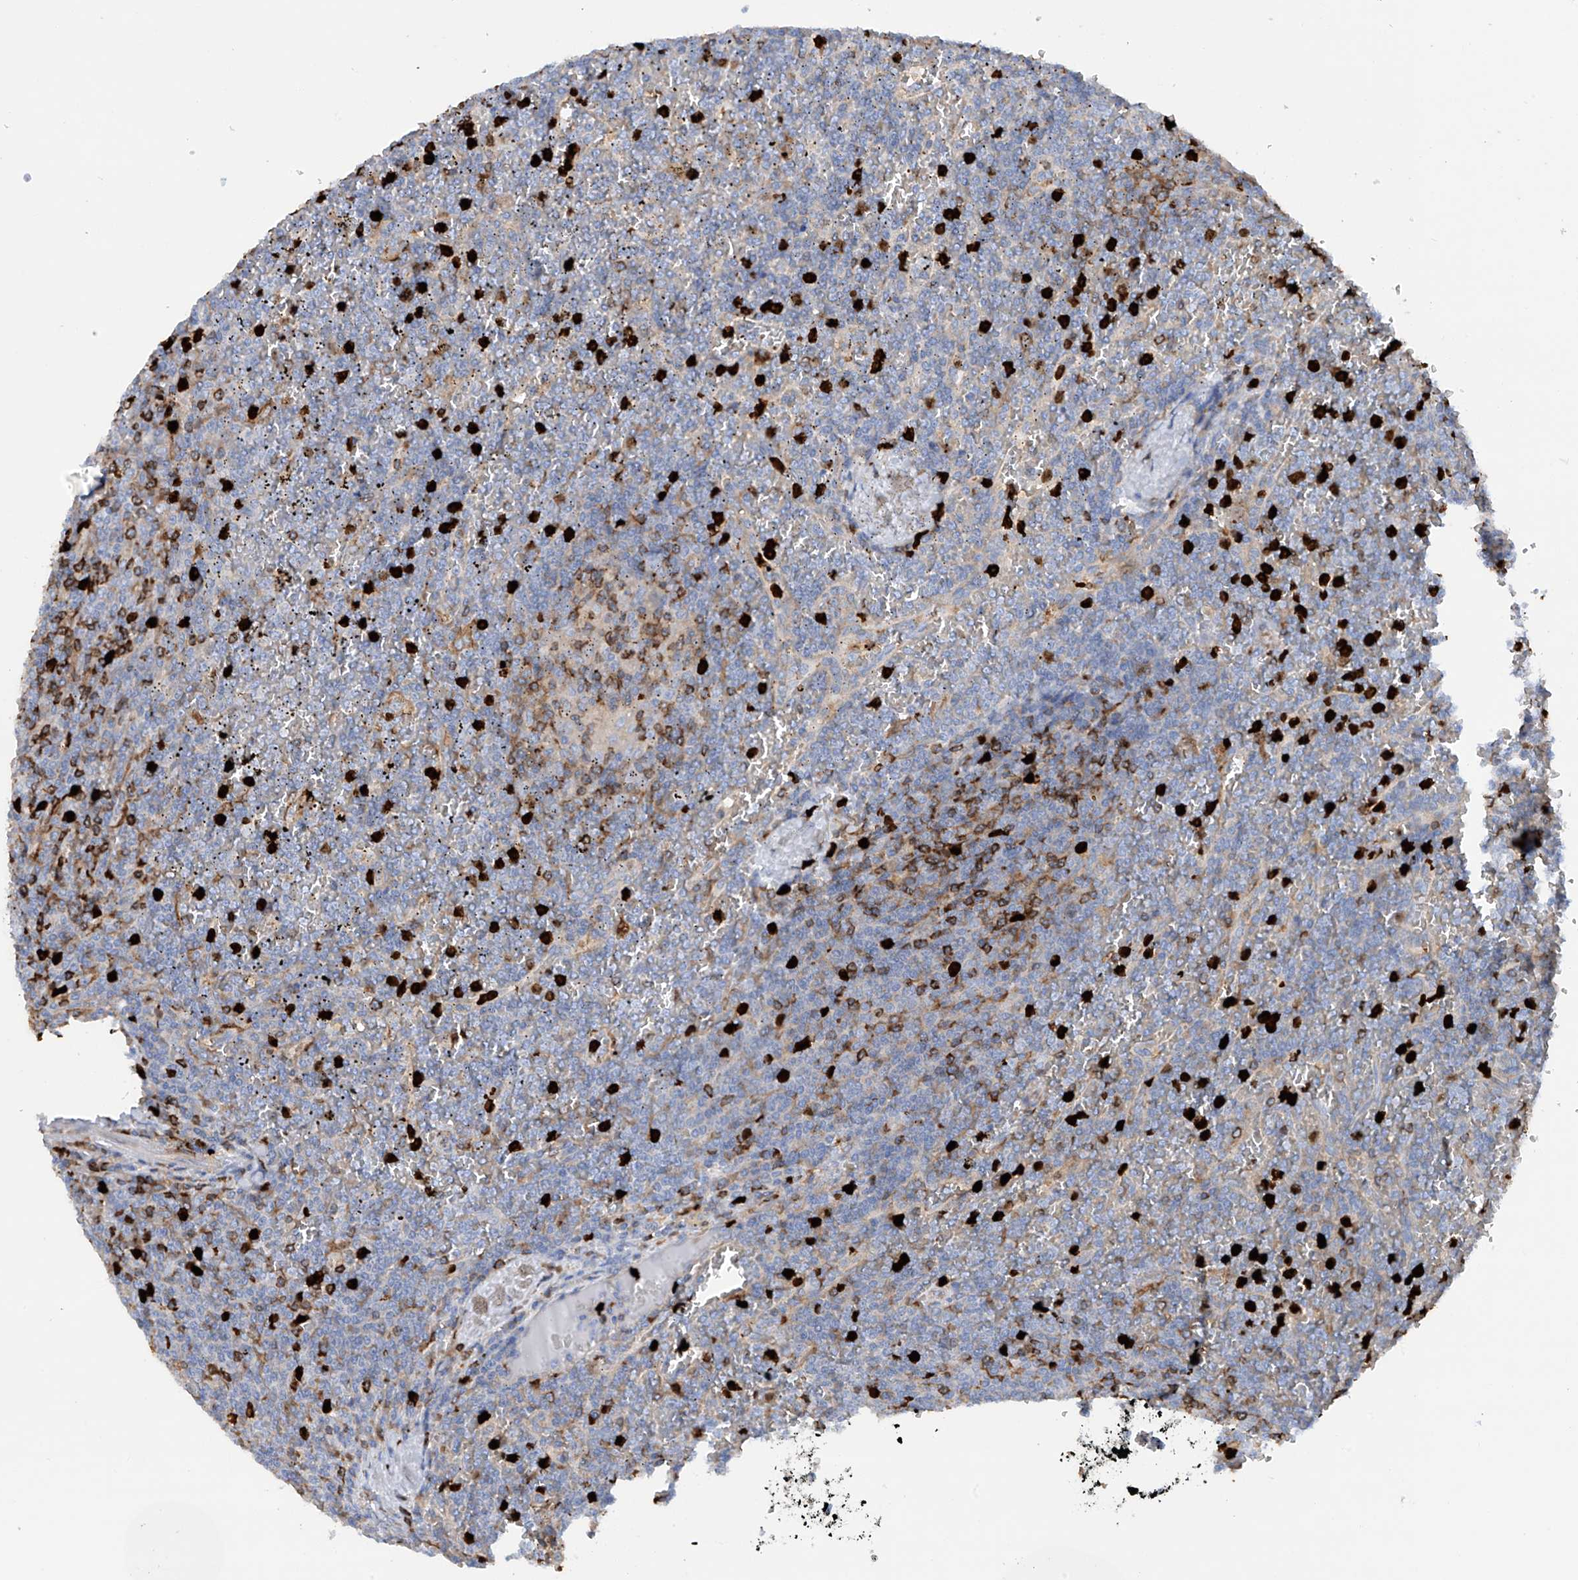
{"staining": {"intensity": "negative", "quantity": "none", "location": "none"}, "tissue": "lymphoma", "cell_type": "Tumor cells", "image_type": "cancer", "snomed": [{"axis": "morphology", "description": "Malignant lymphoma, non-Hodgkin's type, Low grade"}, {"axis": "topography", "description": "Spleen"}], "caption": "The IHC histopathology image has no significant positivity in tumor cells of malignant lymphoma, non-Hodgkin's type (low-grade) tissue. (DAB (3,3'-diaminobenzidine) IHC, high magnification).", "gene": "PHACTR2", "patient": {"sex": "female", "age": 19}}